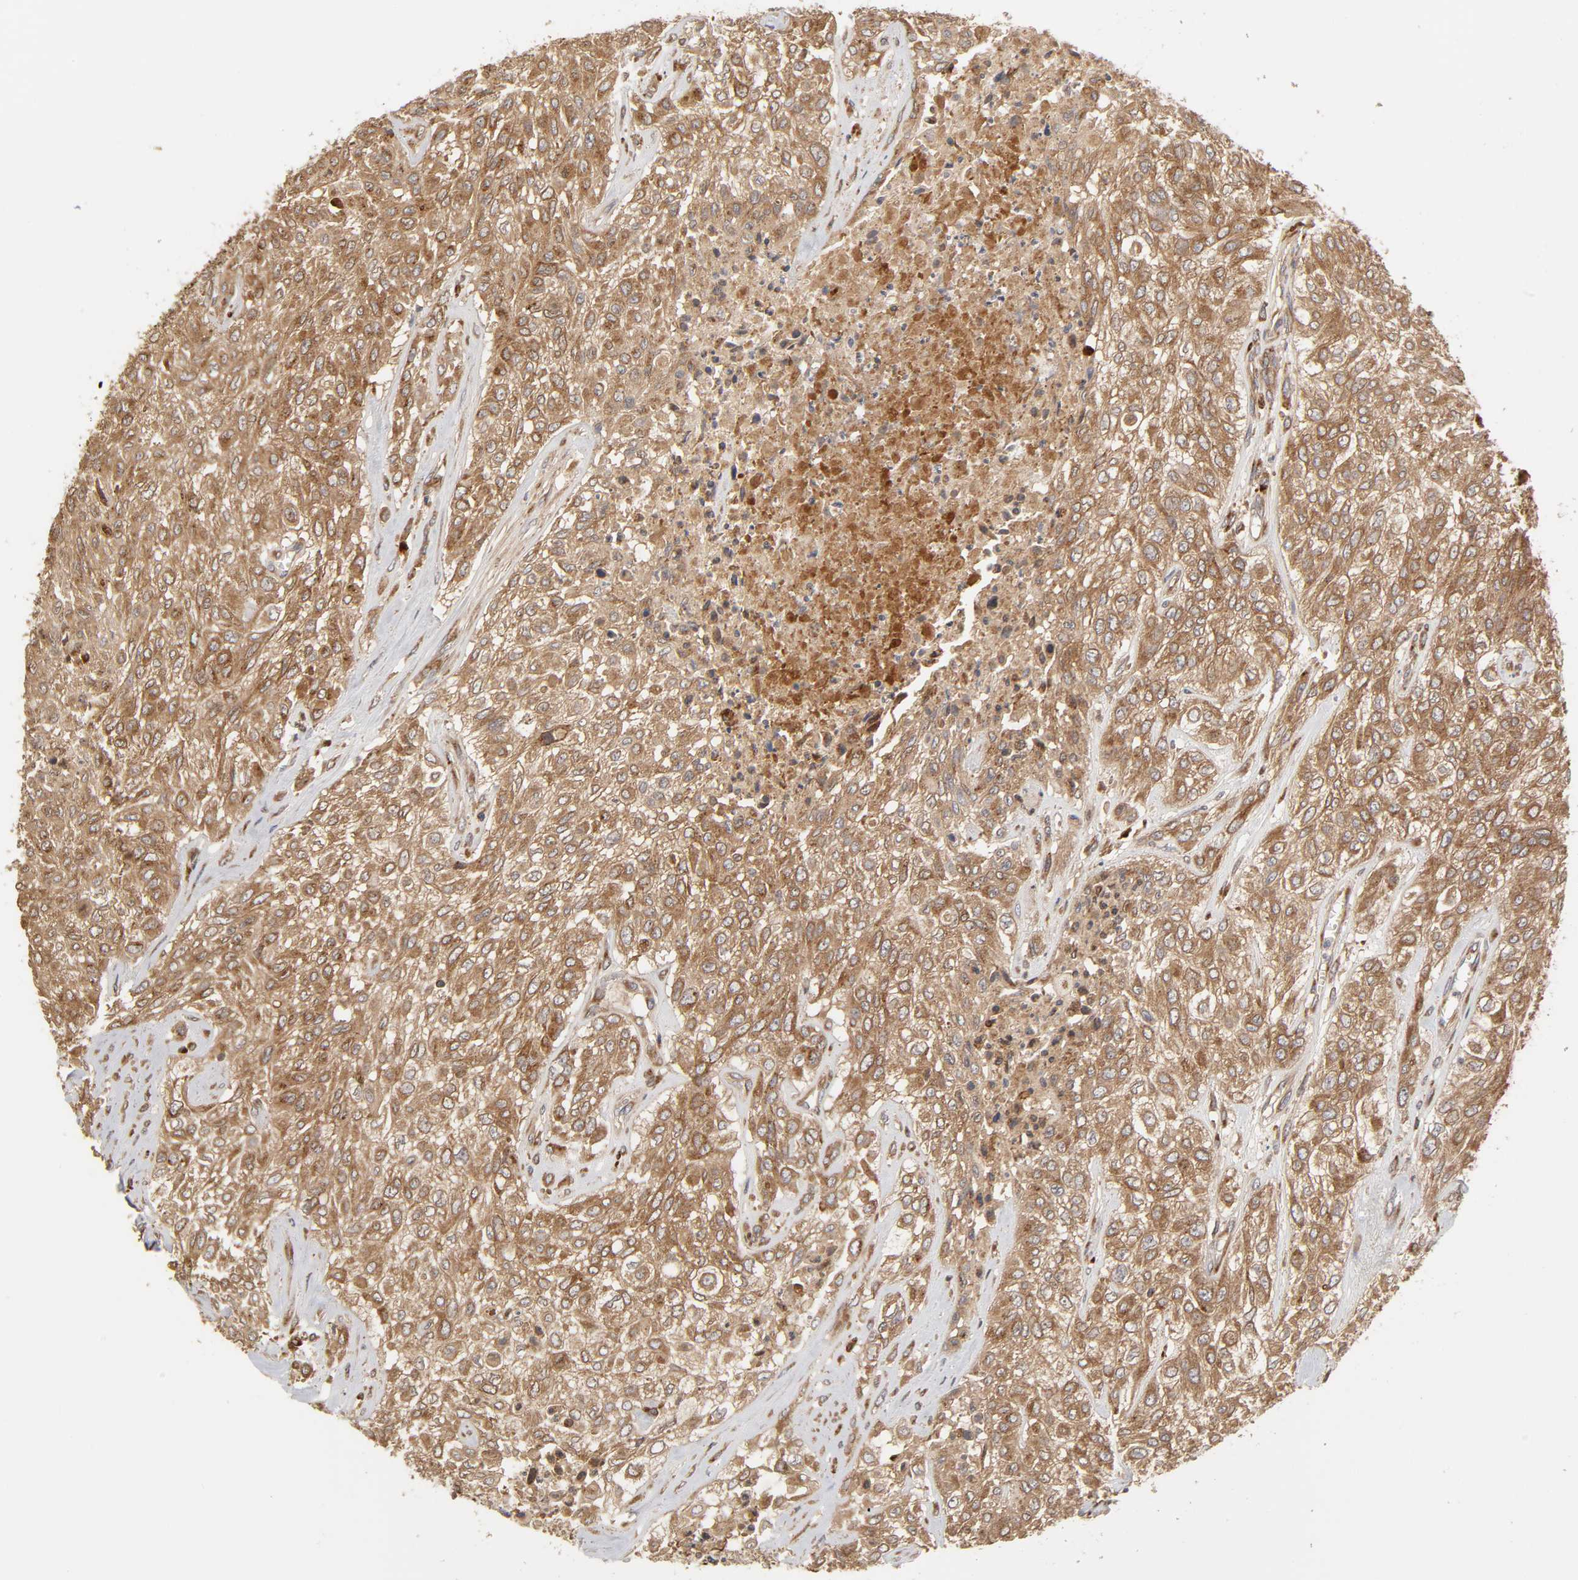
{"staining": {"intensity": "moderate", "quantity": ">75%", "location": "cytoplasmic/membranous"}, "tissue": "urothelial cancer", "cell_type": "Tumor cells", "image_type": "cancer", "snomed": [{"axis": "morphology", "description": "Urothelial carcinoma, High grade"}, {"axis": "topography", "description": "Urinary bladder"}], "caption": "Brown immunohistochemical staining in urothelial cancer reveals moderate cytoplasmic/membranous staining in about >75% of tumor cells.", "gene": "GNPTG", "patient": {"sex": "male", "age": 57}}